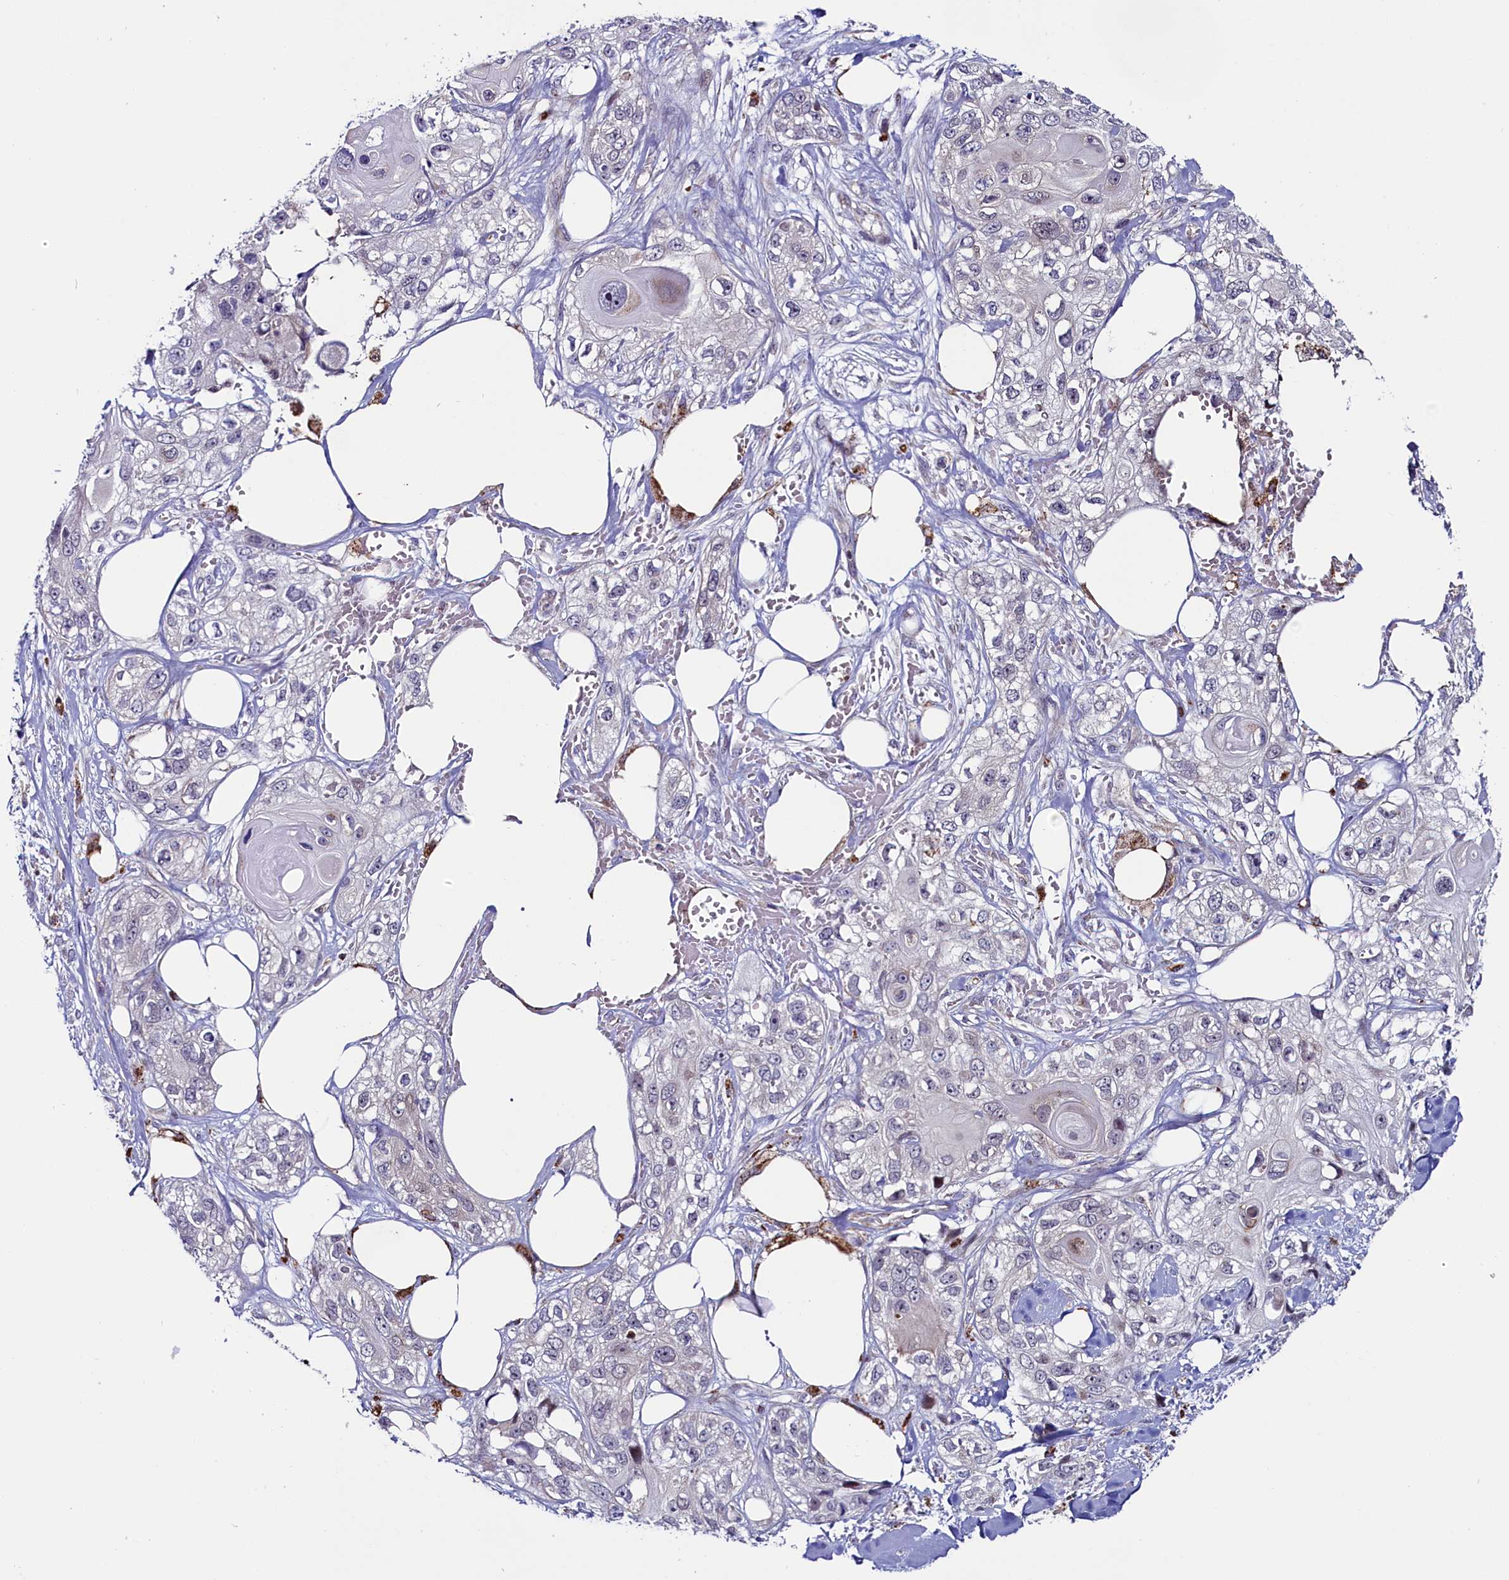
{"staining": {"intensity": "weak", "quantity": "<25%", "location": "cytoplasmic/membranous"}, "tissue": "skin cancer", "cell_type": "Tumor cells", "image_type": "cancer", "snomed": [{"axis": "morphology", "description": "Normal tissue, NOS"}, {"axis": "morphology", "description": "Squamous cell carcinoma, NOS"}, {"axis": "topography", "description": "Skin"}], "caption": "The photomicrograph exhibits no staining of tumor cells in skin cancer.", "gene": "CIAPIN1", "patient": {"sex": "male", "age": 72}}